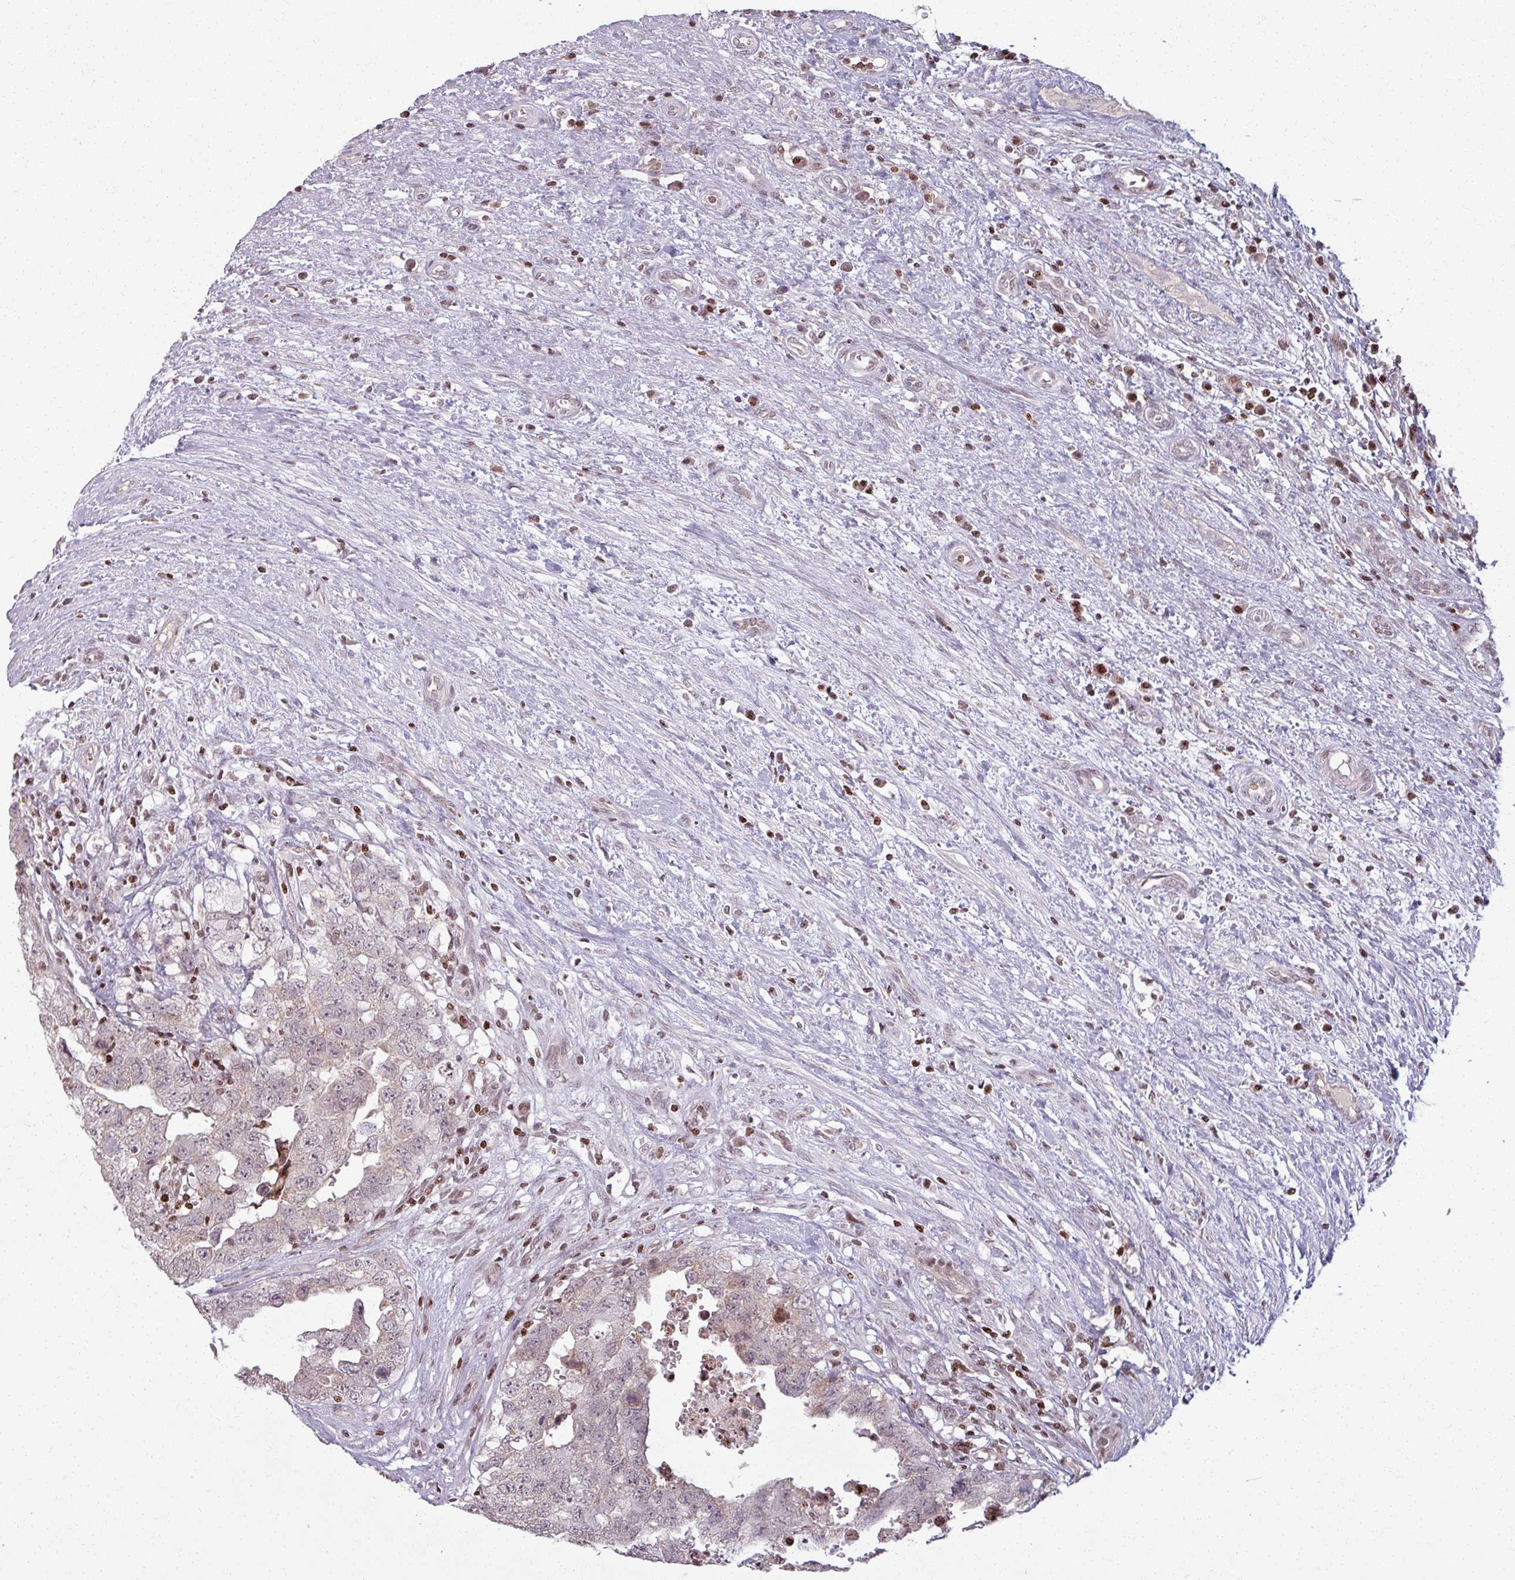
{"staining": {"intensity": "moderate", "quantity": "25%-75%", "location": "nuclear"}, "tissue": "testis cancer", "cell_type": "Tumor cells", "image_type": "cancer", "snomed": [{"axis": "morphology", "description": "Seminoma, NOS"}, {"axis": "morphology", "description": "Carcinoma, Embryonal, NOS"}, {"axis": "topography", "description": "Testis"}], "caption": "Tumor cells demonstrate medium levels of moderate nuclear expression in approximately 25%-75% of cells in human testis cancer (seminoma). The staining is performed using DAB brown chromogen to label protein expression. The nuclei are counter-stained blue using hematoxylin.", "gene": "NCOR1", "patient": {"sex": "male", "age": 29}}